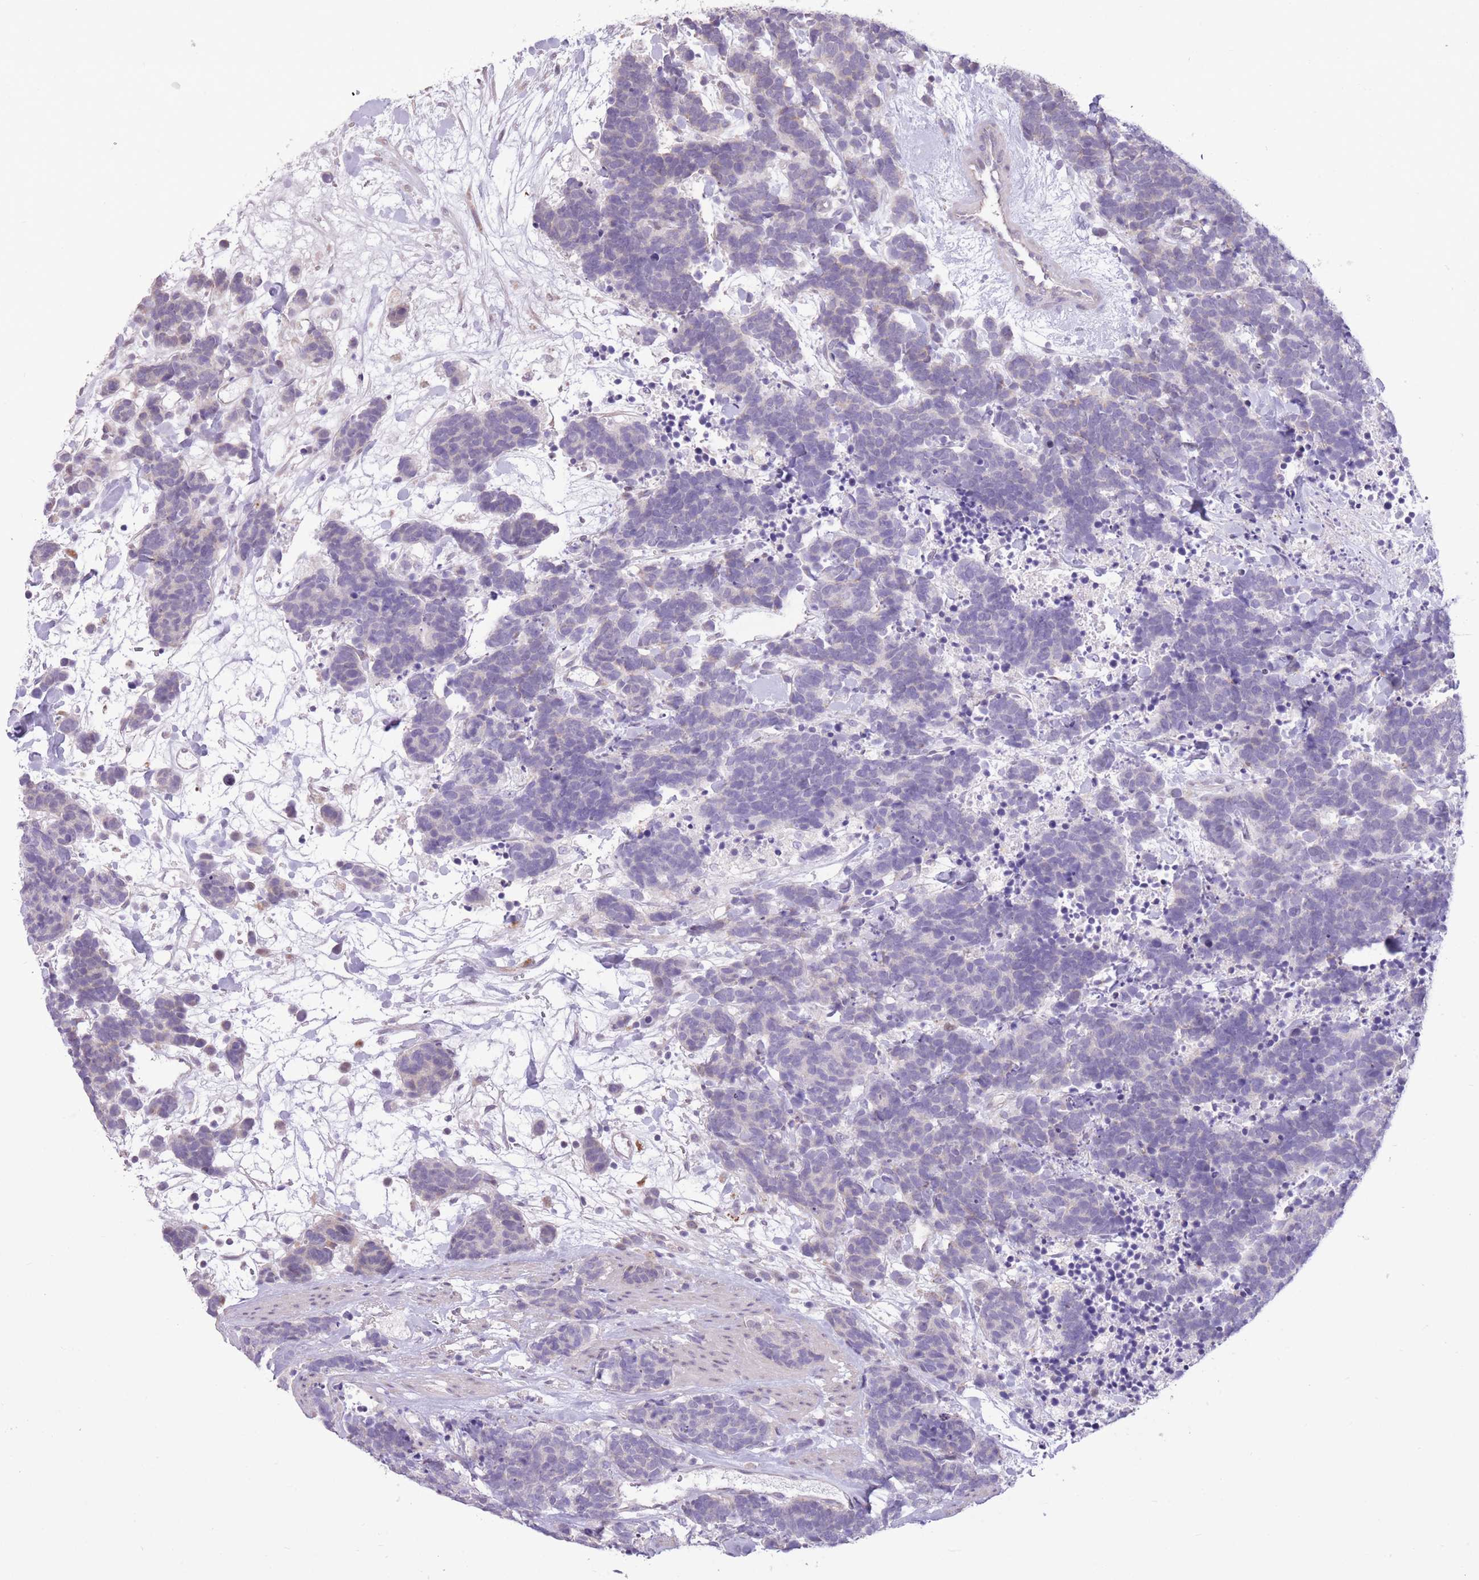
{"staining": {"intensity": "negative", "quantity": "none", "location": "none"}, "tissue": "carcinoid", "cell_type": "Tumor cells", "image_type": "cancer", "snomed": [{"axis": "morphology", "description": "Carcinoma, NOS"}, {"axis": "morphology", "description": "Carcinoid, malignant, NOS"}, {"axis": "topography", "description": "Prostate"}], "caption": "Tumor cells show no significant protein expression in carcinoid.", "gene": "WDR70", "patient": {"sex": "male", "age": 57}}